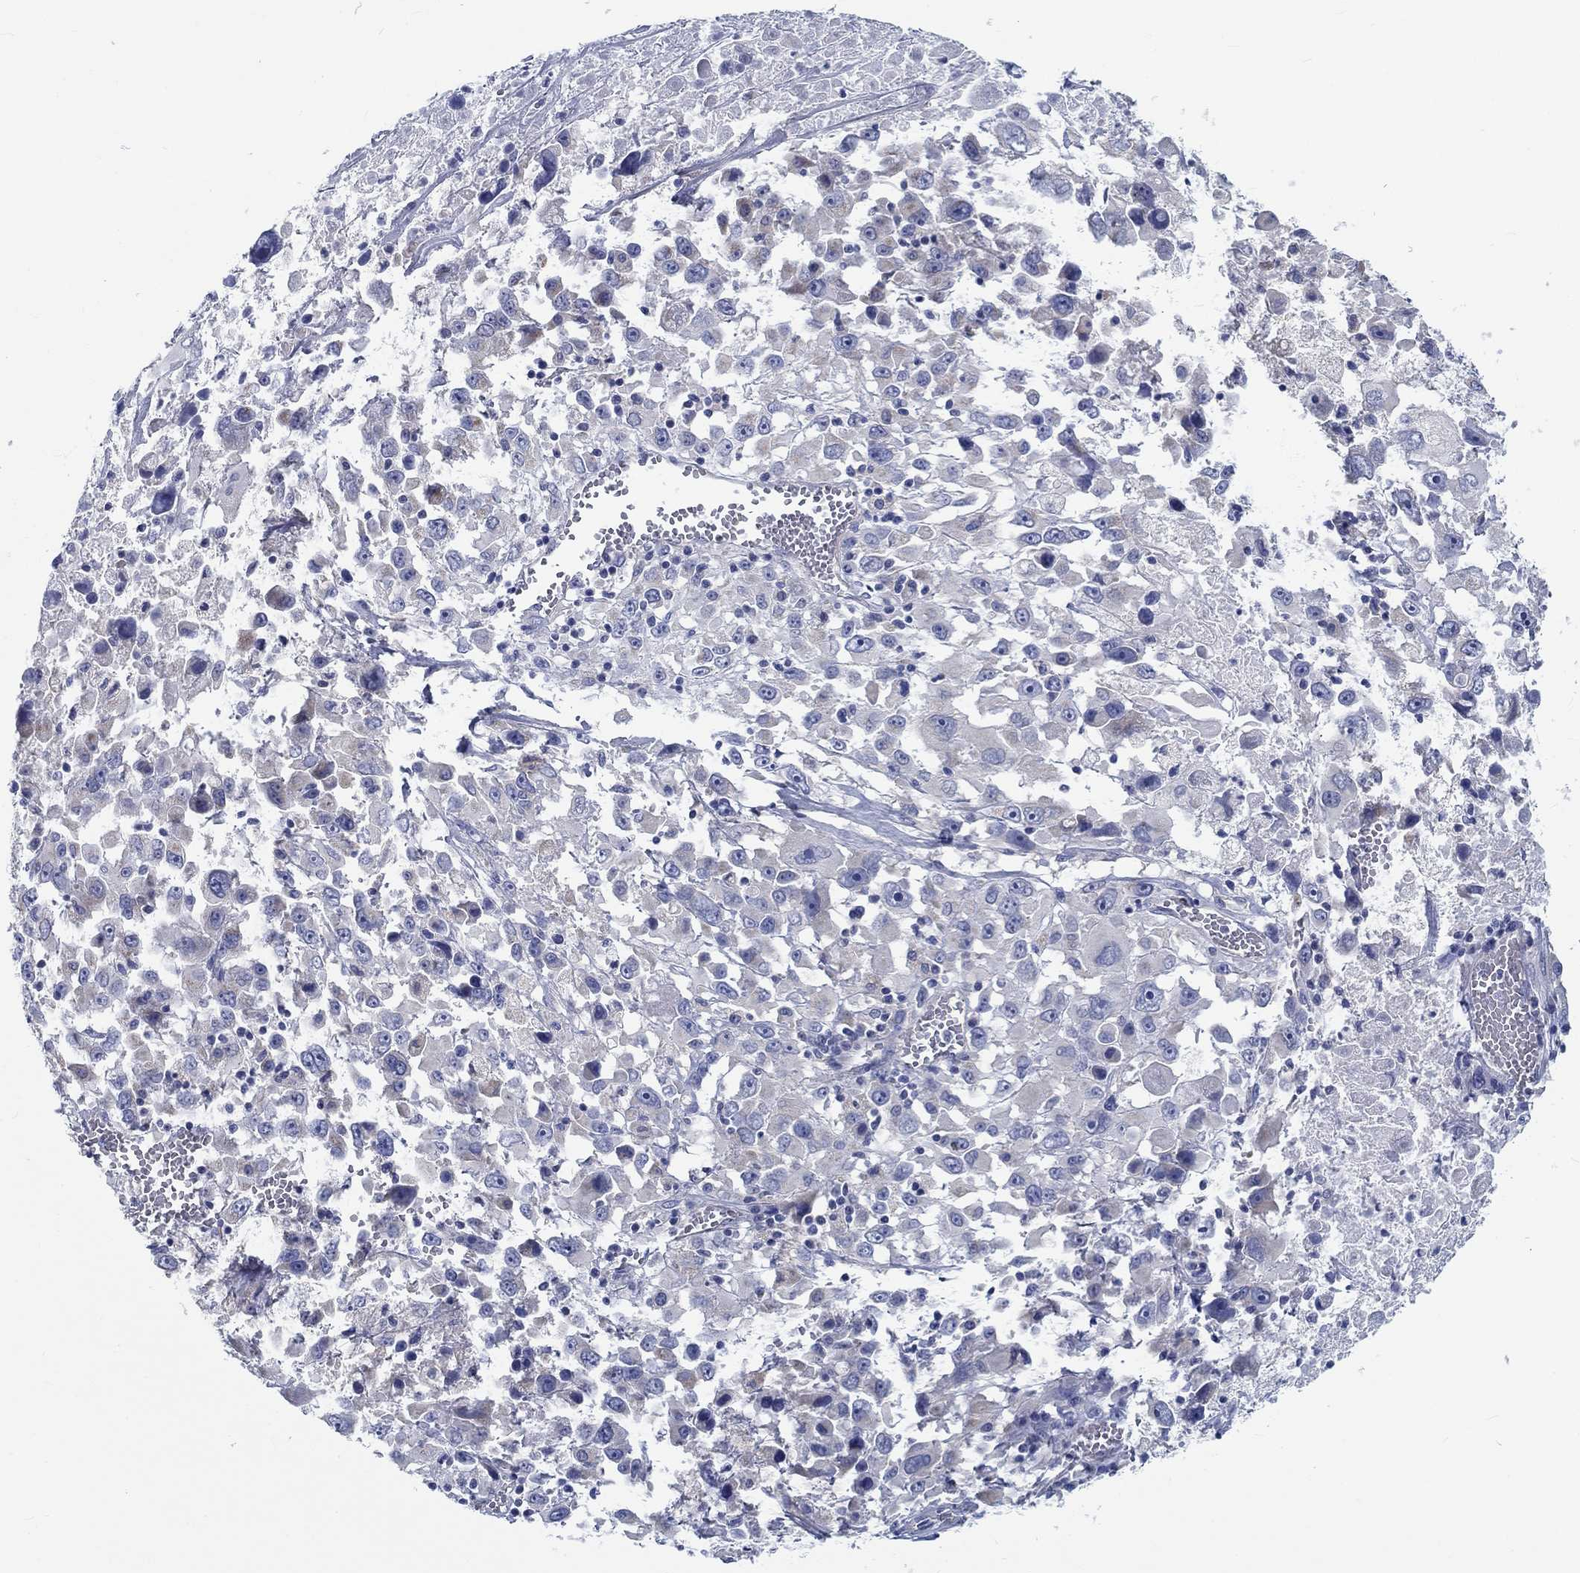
{"staining": {"intensity": "negative", "quantity": "none", "location": "none"}, "tissue": "melanoma", "cell_type": "Tumor cells", "image_type": "cancer", "snomed": [{"axis": "morphology", "description": "Malignant melanoma, Metastatic site"}, {"axis": "topography", "description": "Lymph node"}], "caption": "The histopathology image displays no staining of tumor cells in melanoma. The staining is performed using DAB brown chromogen with nuclei counter-stained in using hematoxylin.", "gene": "MYBPC1", "patient": {"sex": "male", "age": 50}}